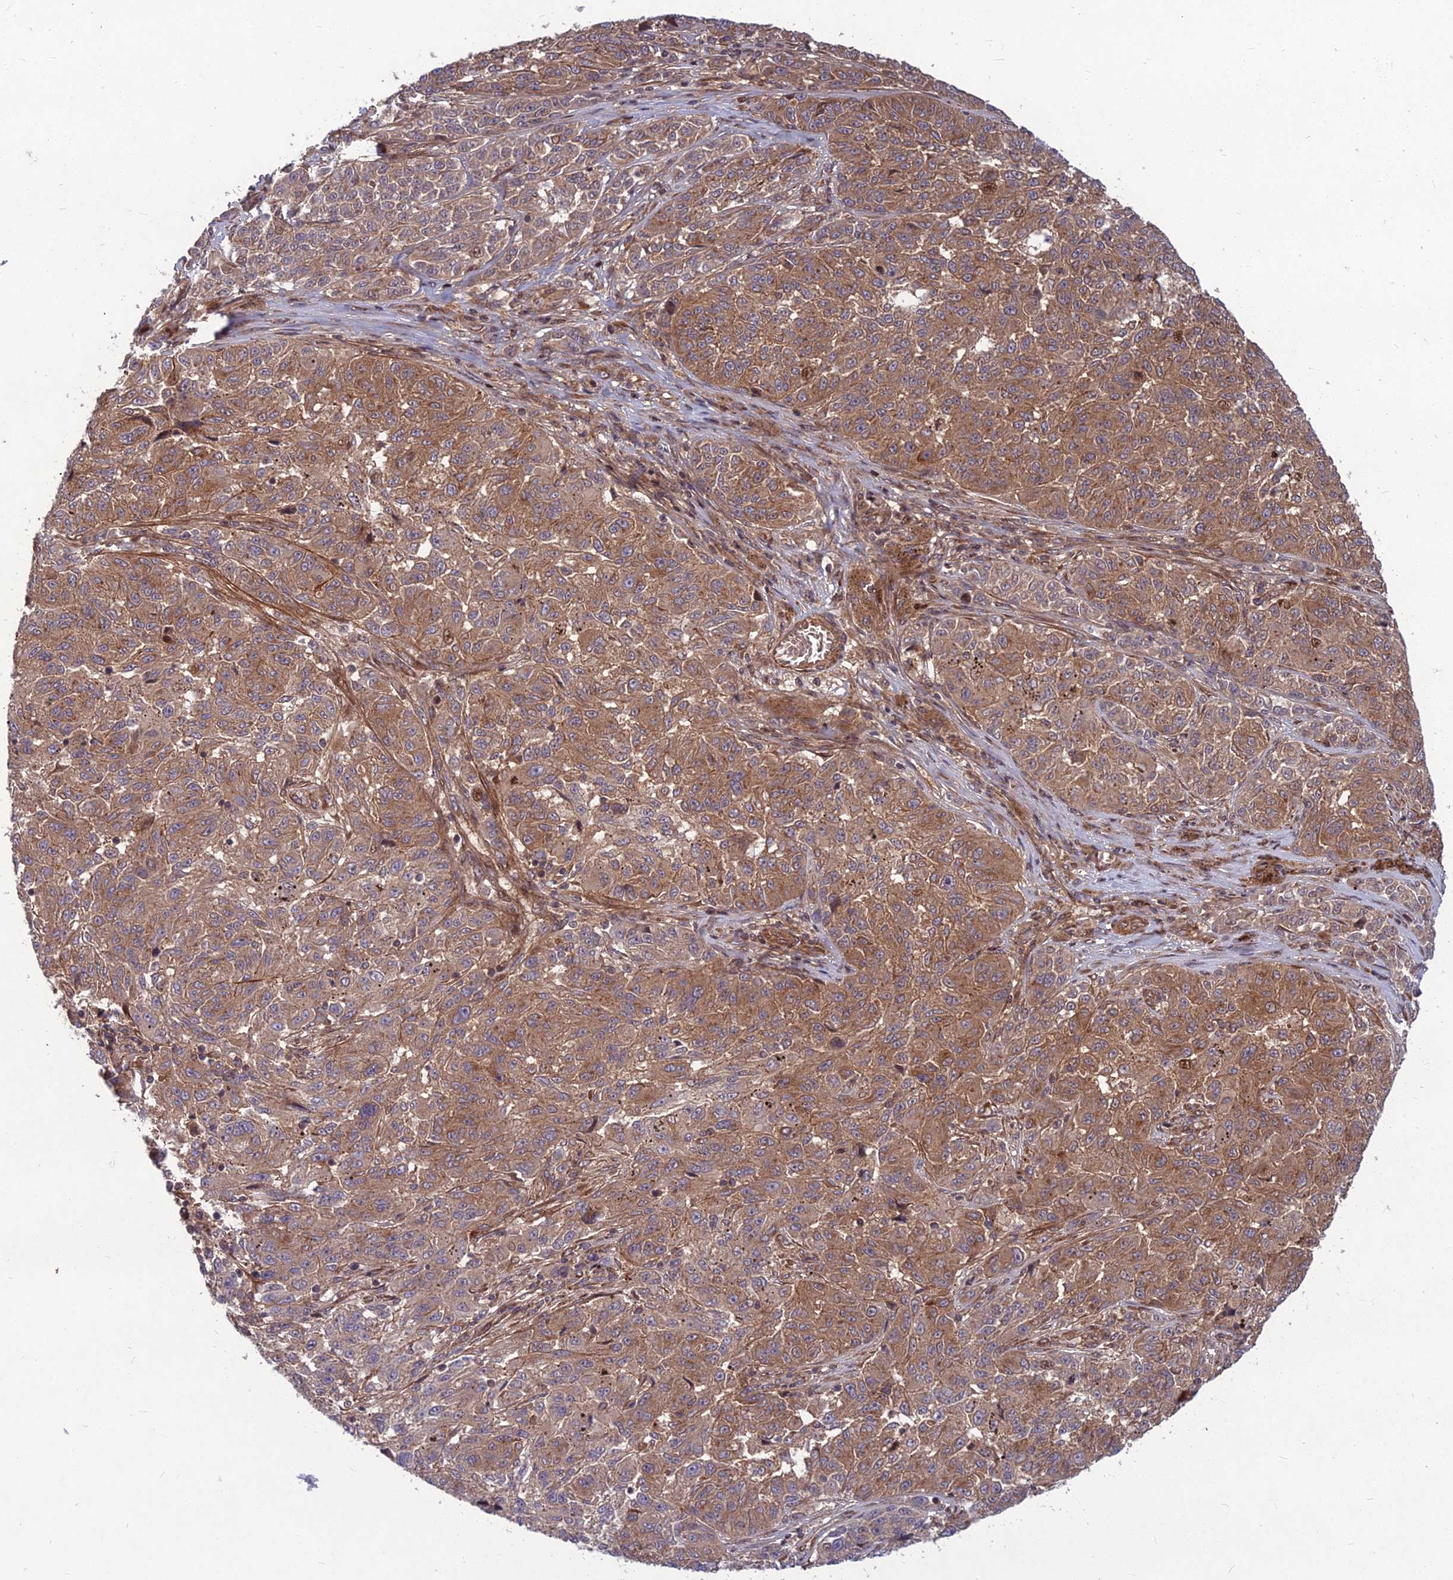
{"staining": {"intensity": "moderate", "quantity": ">75%", "location": "cytoplasmic/membranous"}, "tissue": "melanoma", "cell_type": "Tumor cells", "image_type": "cancer", "snomed": [{"axis": "morphology", "description": "Malignant melanoma, NOS"}, {"axis": "topography", "description": "Skin"}], "caption": "A histopathology image of malignant melanoma stained for a protein demonstrates moderate cytoplasmic/membranous brown staining in tumor cells.", "gene": "MFSD8", "patient": {"sex": "male", "age": 53}}